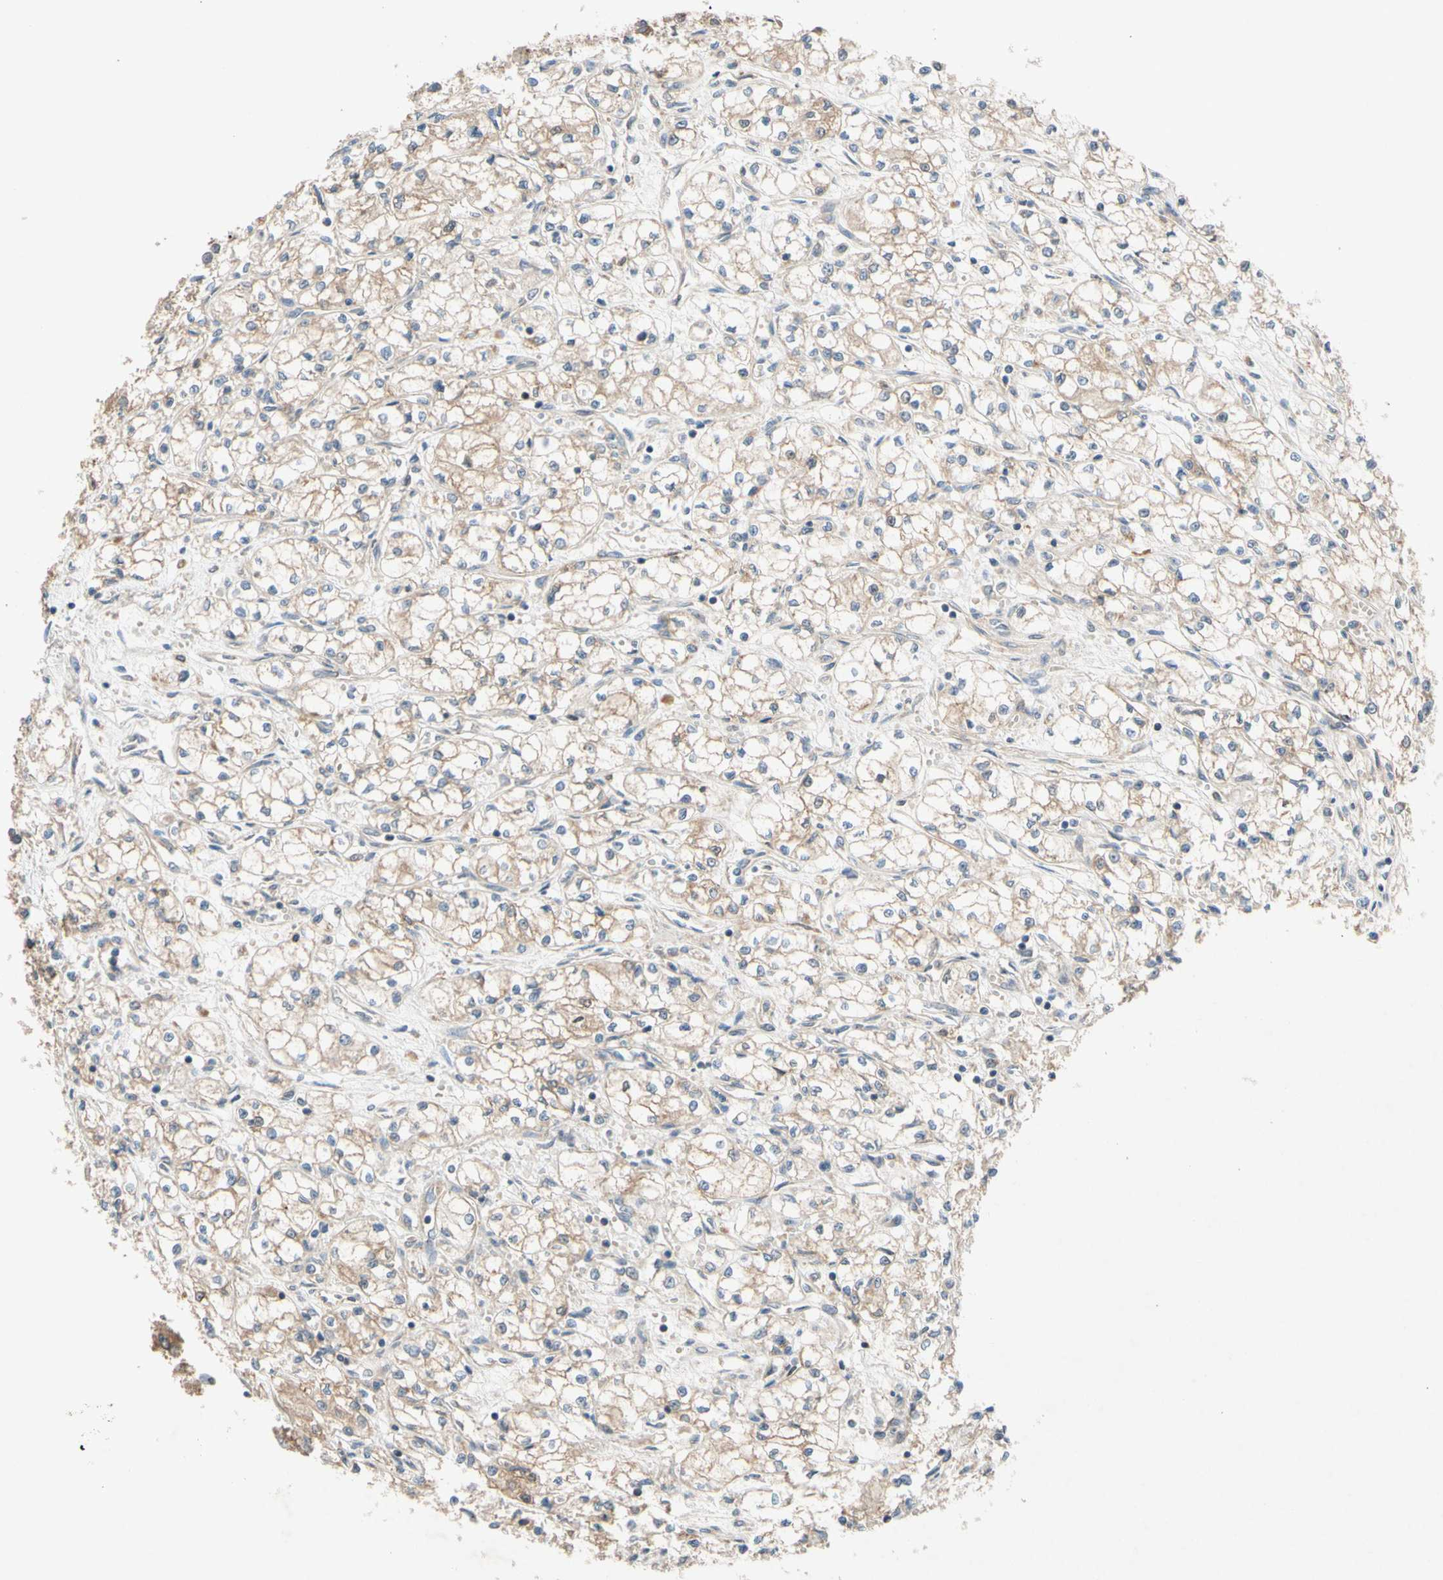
{"staining": {"intensity": "weak", "quantity": "25%-75%", "location": "cytoplasmic/membranous"}, "tissue": "renal cancer", "cell_type": "Tumor cells", "image_type": "cancer", "snomed": [{"axis": "morphology", "description": "Normal tissue, NOS"}, {"axis": "morphology", "description": "Adenocarcinoma, NOS"}, {"axis": "topography", "description": "Kidney"}], "caption": "Immunohistochemical staining of human renal cancer (adenocarcinoma) reveals low levels of weak cytoplasmic/membranous expression in approximately 25%-75% of tumor cells. (brown staining indicates protein expression, while blue staining denotes nuclei).", "gene": "MBTPS2", "patient": {"sex": "male", "age": 59}}